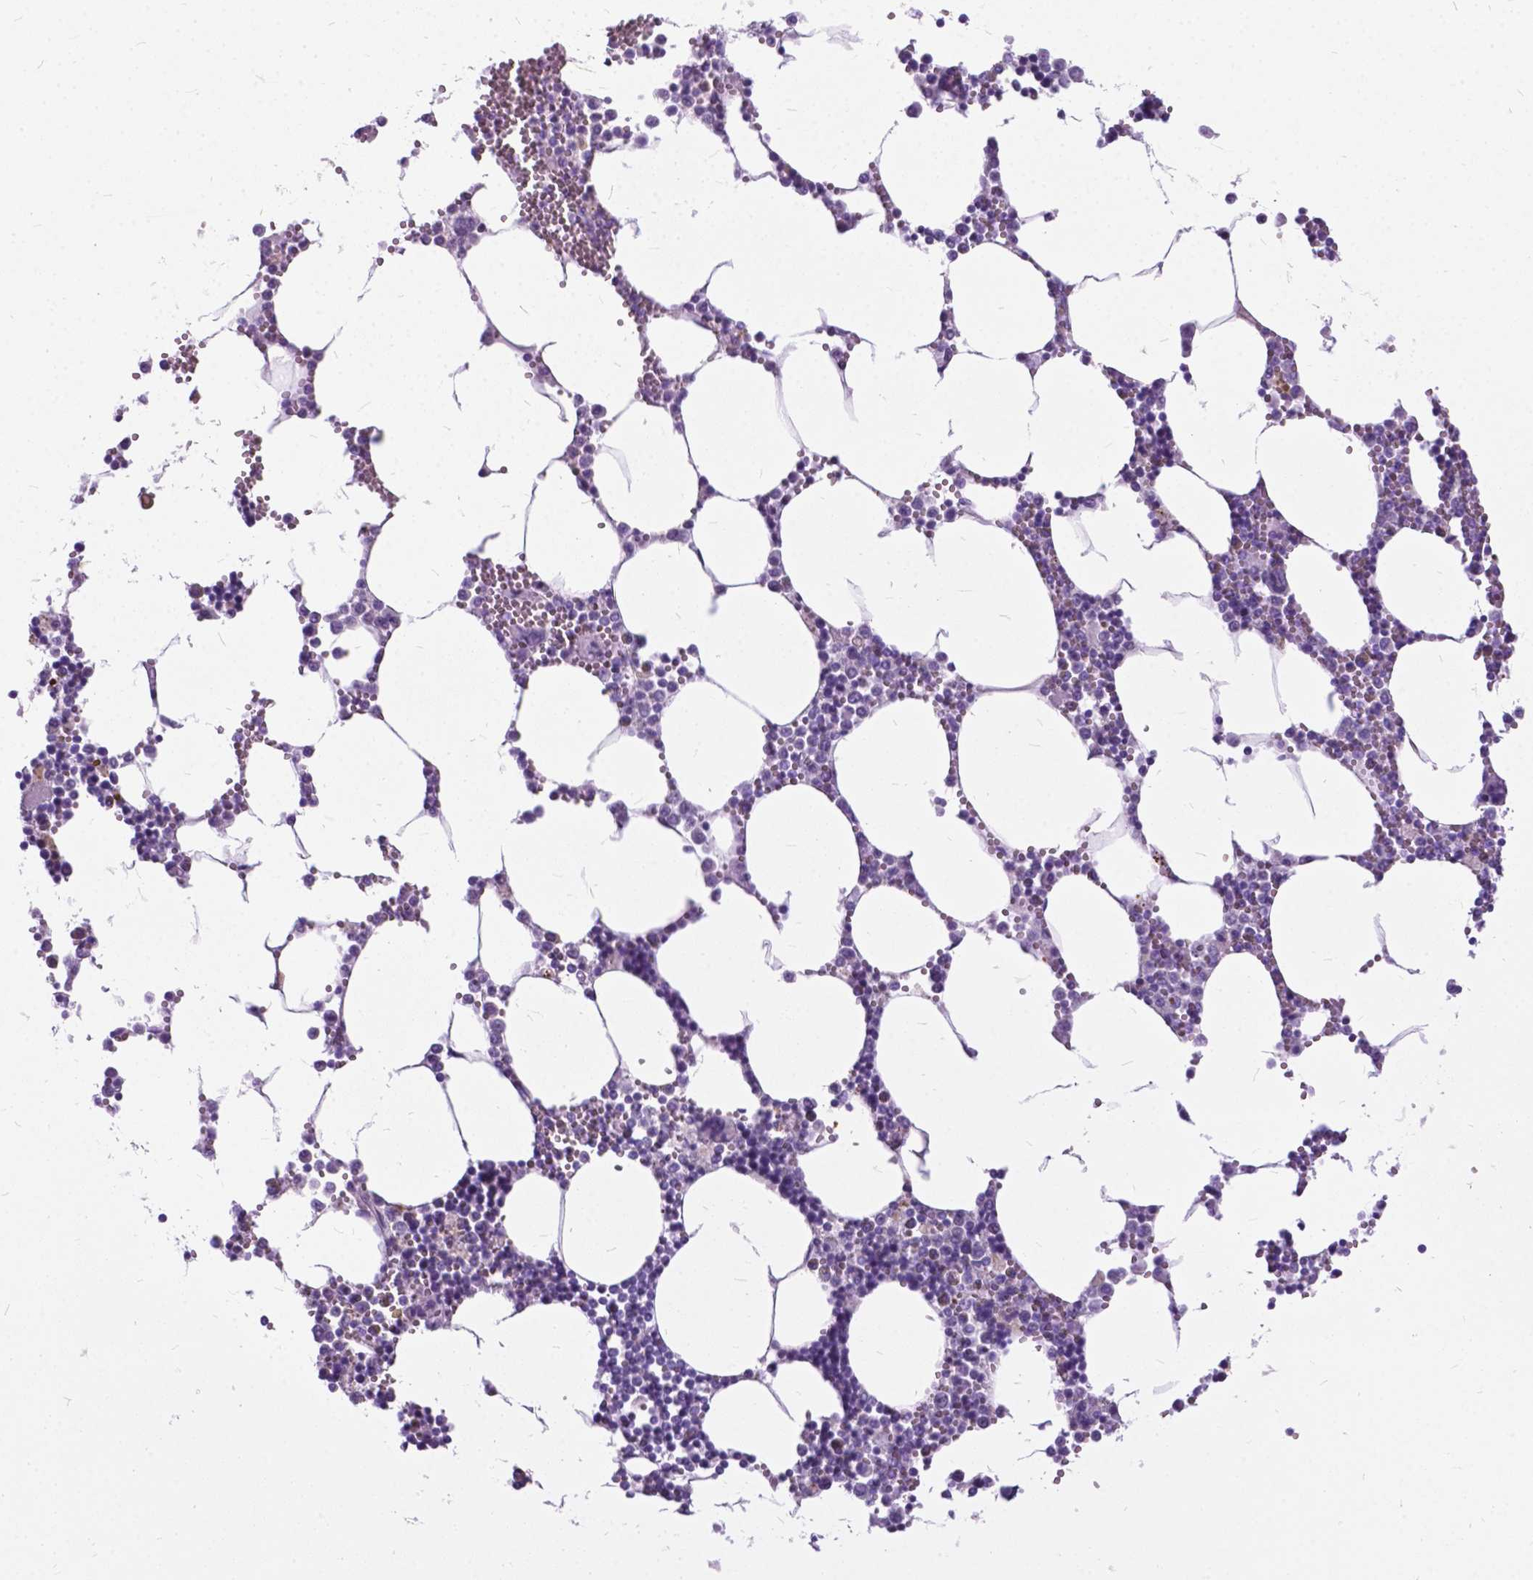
{"staining": {"intensity": "negative", "quantity": "none", "location": "none"}, "tissue": "bone marrow", "cell_type": "Hematopoietic cells", "image_type": "normal", "snomed": [{"axis": "morphology", "description": "Normal tissue, NOS"}, {"axis": "topography", "description": "Bone marrow"}], "caption": "High power microscopy photomicrograph of an IHC photomicrograph of normal bone marrow, revealing no significant expression in hematopoietic cells. (IHC, brightfield microscopy, high magnification).", "gene": "BSND", "patient": {"sex": "male", "age": 54}}